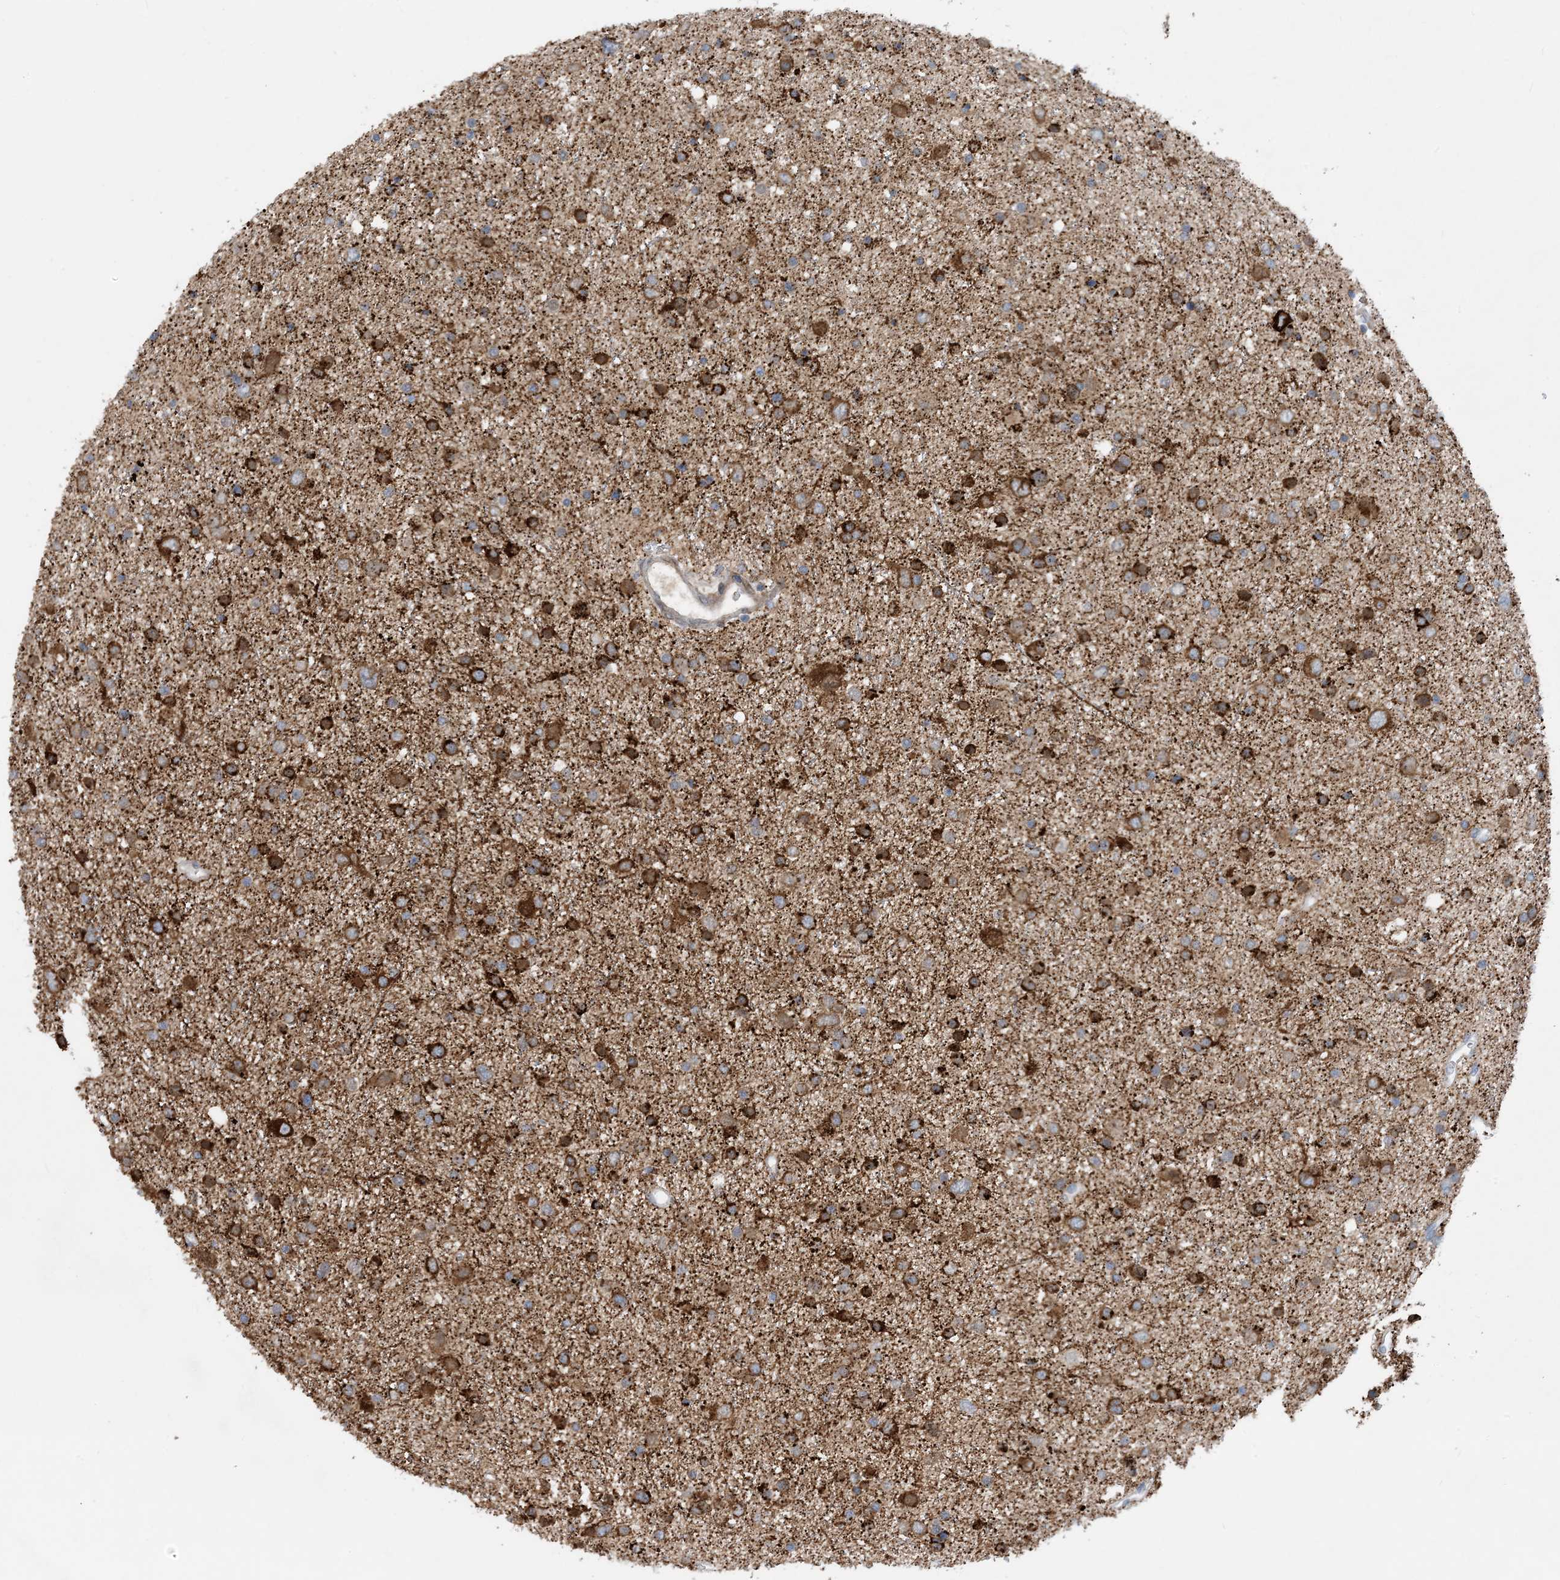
{"staining": {"intensity": "strong", "quantity": ">75%", "location": "cytoplasmic/membranous"}, "tissue": "glioma", "cell_type": "Tumor cells", "image_type": "cancer", "snomed": [{"axis": "morphology", "description": "Glioma, malignant, Low grade"}, {"axis": "topography", "description": "Brain"}], "caption": "Immunohistochemistry (IHC) (DAB (3,3'-diaminobenzidine)) staining of glioma exhibits strong cytoplasmic/membranous protein expression in approximately >75% of tumor cells.", "gene": "EIF2A", "patient": {"sex": "female", "age": 37}}